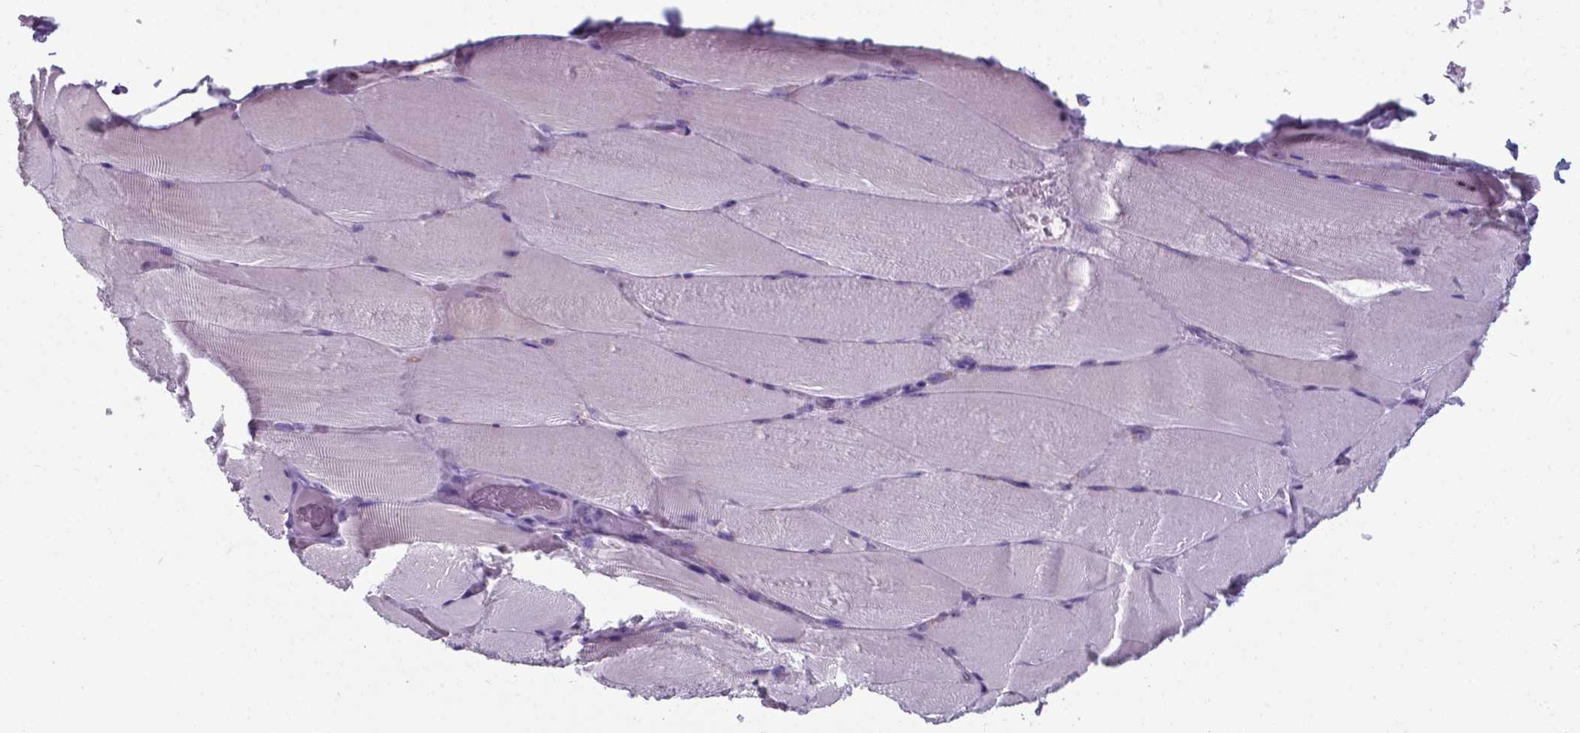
{"staining": {"intensity": "negative", "quantity": "none", "location": "none"}, "tissue": "skeletal muscle", "cell_type": "Myocytes", "image_type": "normal", "snomed": [{"axis": "morphology", "description": "Normal tissue, NOS"}, {"axis": "topography", "description": "Skeletal muscle"}], "caption": "Skeletal muscle was stained to show a protein in brown. There is no significant positivity in myocytes. Brightfield microscopy of immunohistochemistry stained with DAB (3,3'-diaminobenzidine) (brown) and hematoxylin (blue), captured at high magnification.", "gene": "AP5B1", "patient": {"sex": "female", "age": 37}}